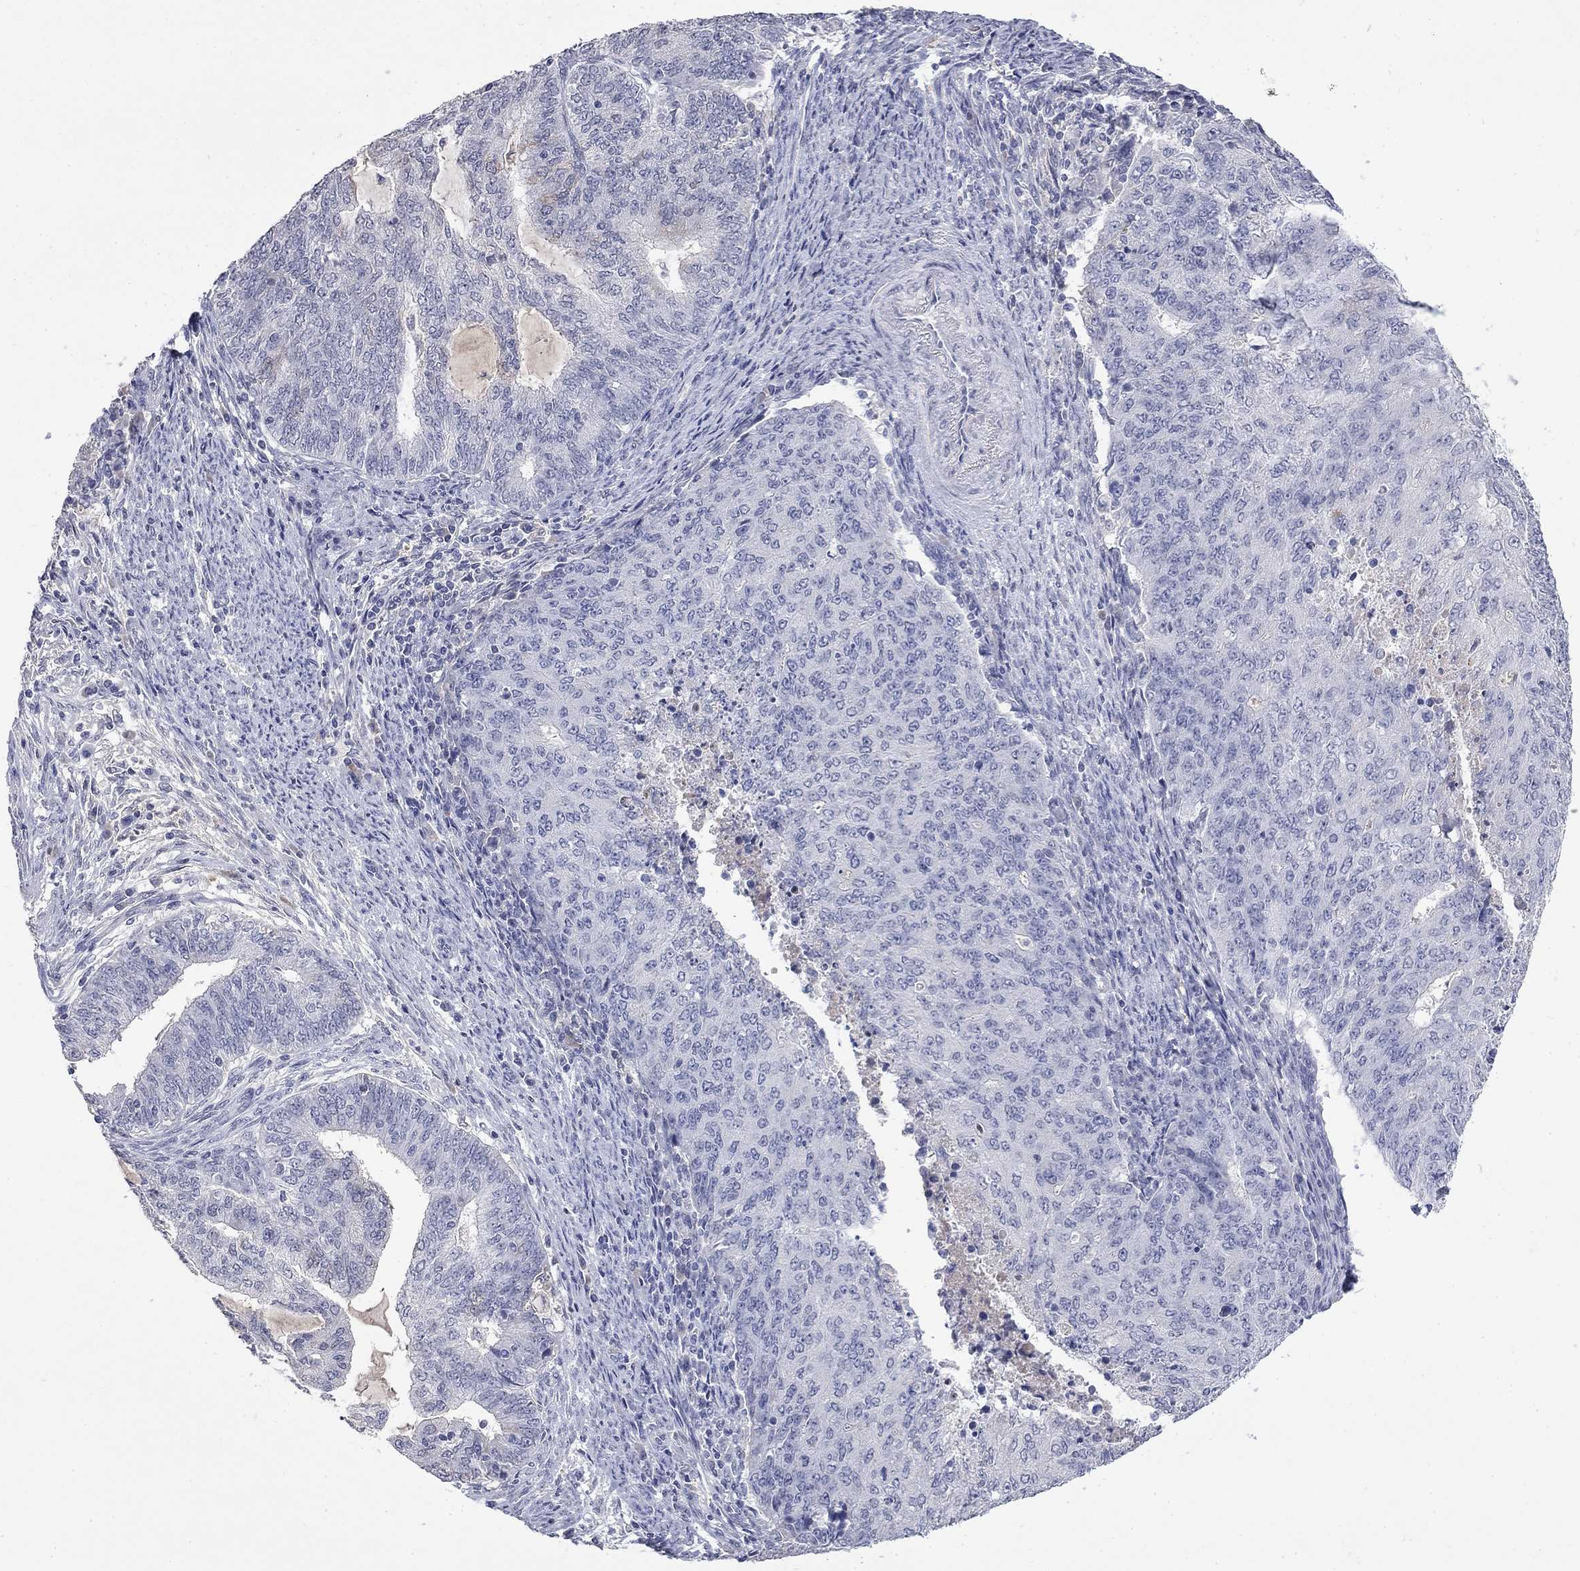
{"staining": {"intensity": "negative", "quantity": "none", "location": "none"}, "tissue": "endometrial cancer", "cell_type": "Tumor cells", "image_type": "cancer", "snomed": [{"axis": "morphology", "description": "Adenocarcinoma, NOS"}, {"axis": "topography", "description": "Endometrium"}], "caption": "Immunohistochemistry (IHC) micrograph of neoplastic tissue: human endometrial cancer (adenocarcinoma) stained with DAB reveals no significant protein positivity in tumor cells.", "gene": "SLC51A", "patient": {"sex": "female", "age": 82}}